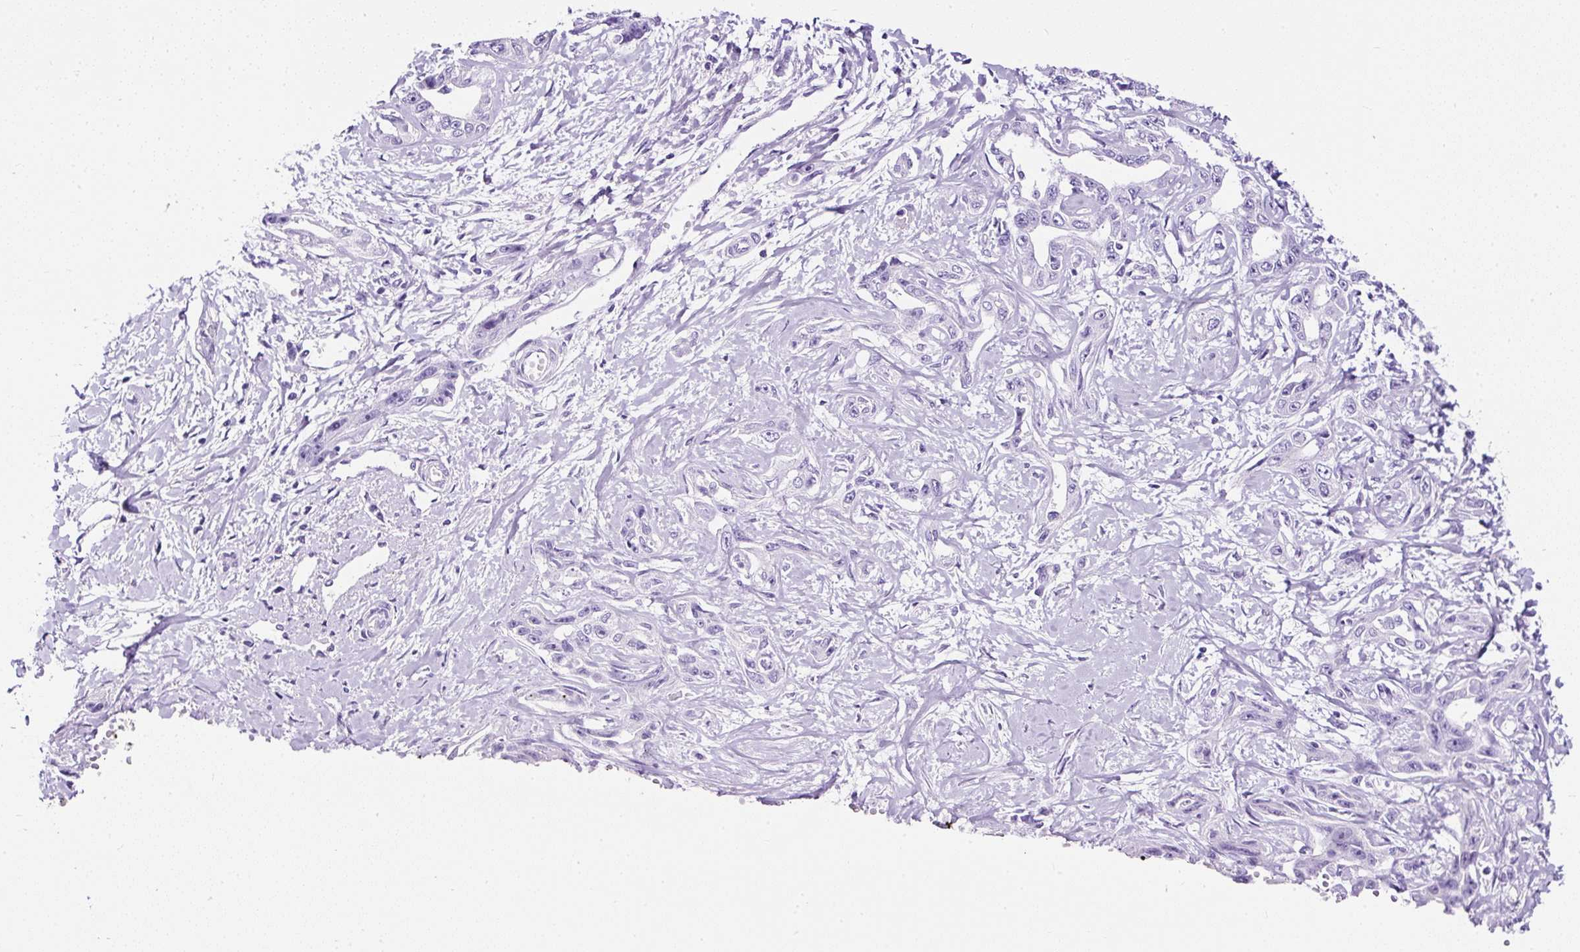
{"staining": {"intensity": "negative", "quantity": "none", "location": "none"}, "tissue": "liver cancer", "cell_type": "Tumor cells", "image_type": "cancer", "snomed": [{"axis": "morphology", "description": "Cholangiocarcinoma"}, {"axis": "topography", "description": "Liver"}], "caption": "Immunohistochemistry photomicrograph of cholangiocarcinoma (liver) stained for a protein (brown), which displays no expression in tumor cells.", "gene": "NTS", "patient": {"sex": "male", "age": 59}}